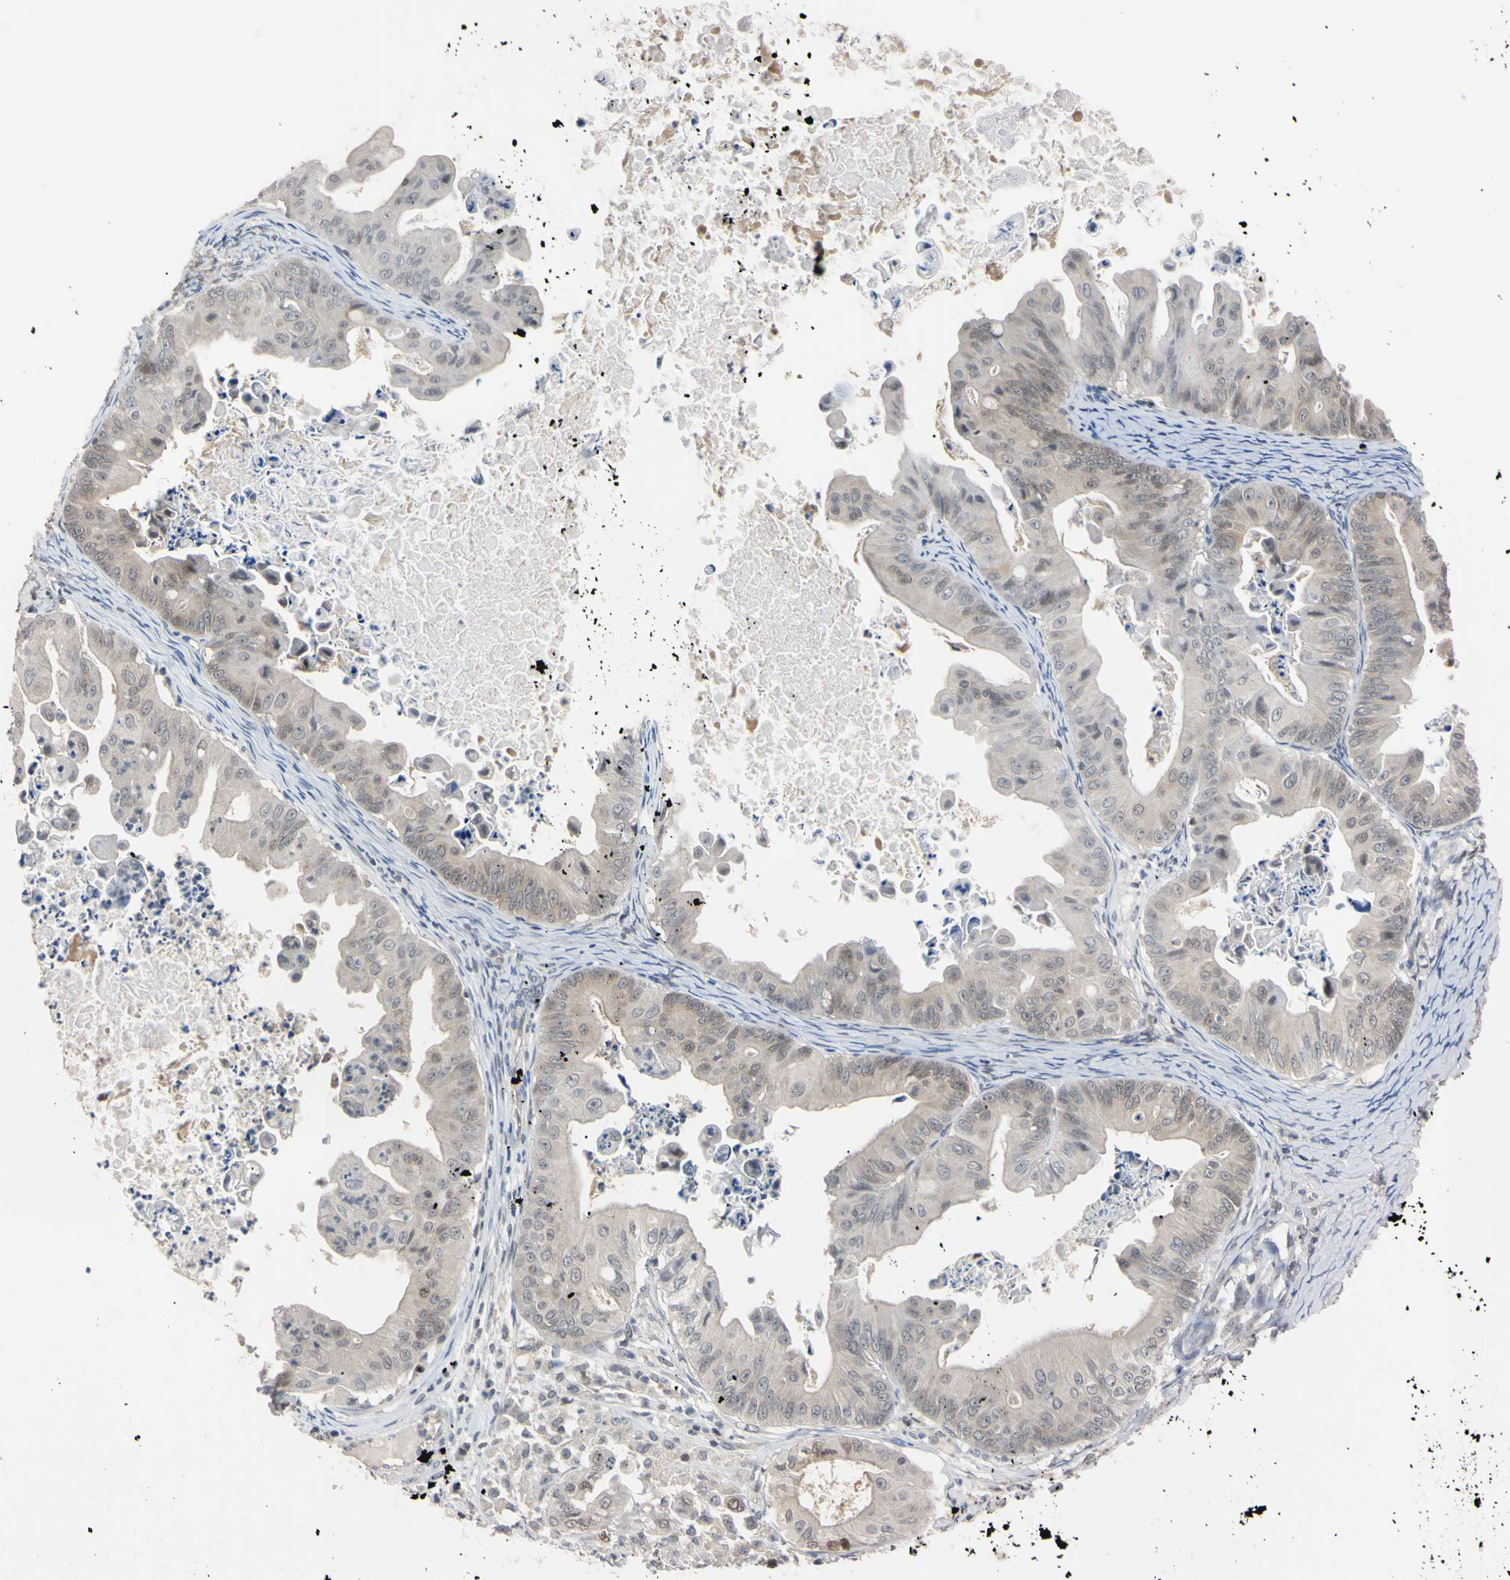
{"staining": {"intensity": "weak", "quantity": ">75%", "location": "cytoplasmic/membranous"}, "tissue": "ovarian cancer", "cell_type": "Tumor cells", "image_type": "cancer", "snomed": [{"axis": "morphology", "description": "Cystadenocarcinoma, mucinous, NOS"}, {"axis": "topography", "description": "Ovary"}], "caption": "Ovarian mucinous cystadenocarcinoma stained with a protein marker displays weak staining in tumor cells.", "gene": "UBE2I", "patient": {"sex": "female", "age": 37}}